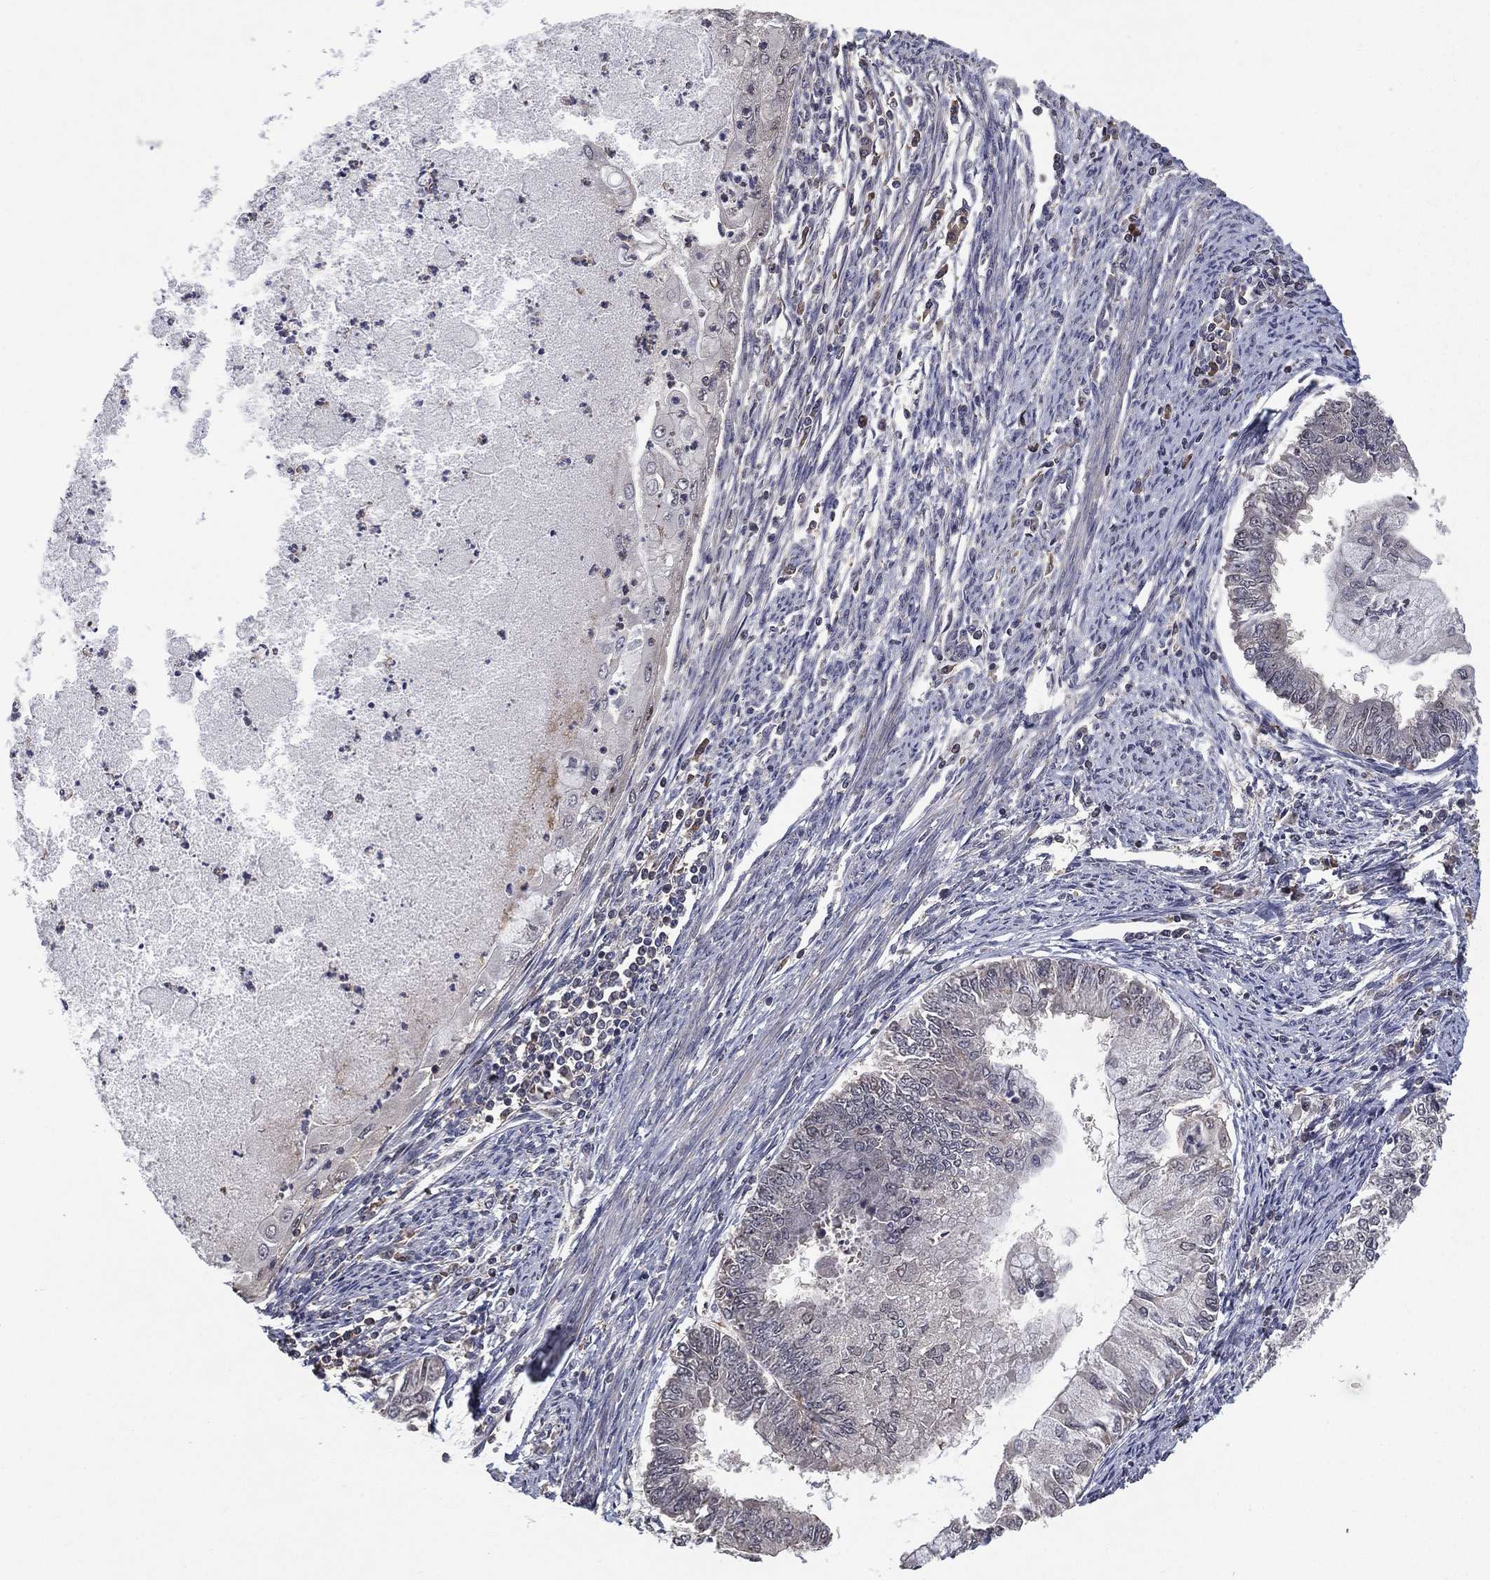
{"staining": {"intensity": "negative", "quantity": "none", "location": "none"}, "tissue": "endometrial cancer", "cell_type": "Tumor cells", "image_type": "cancer", "snomed": [{"axis": "morphology", "description": "Adenocarcinoma, NOS"}, {"axis": "topography", "description": "Endometrium"}], "caption": "This image is of endometrial cancer (adenocarcinoma) stained with immunohistochemistry to label a protein in brown with the nuclei are counter-stained blue. There is no expression in tumor cells. Nuclei are stained in blue.", "gene": "NELFCD", "patient": {"sex": "female", "age": 59}}